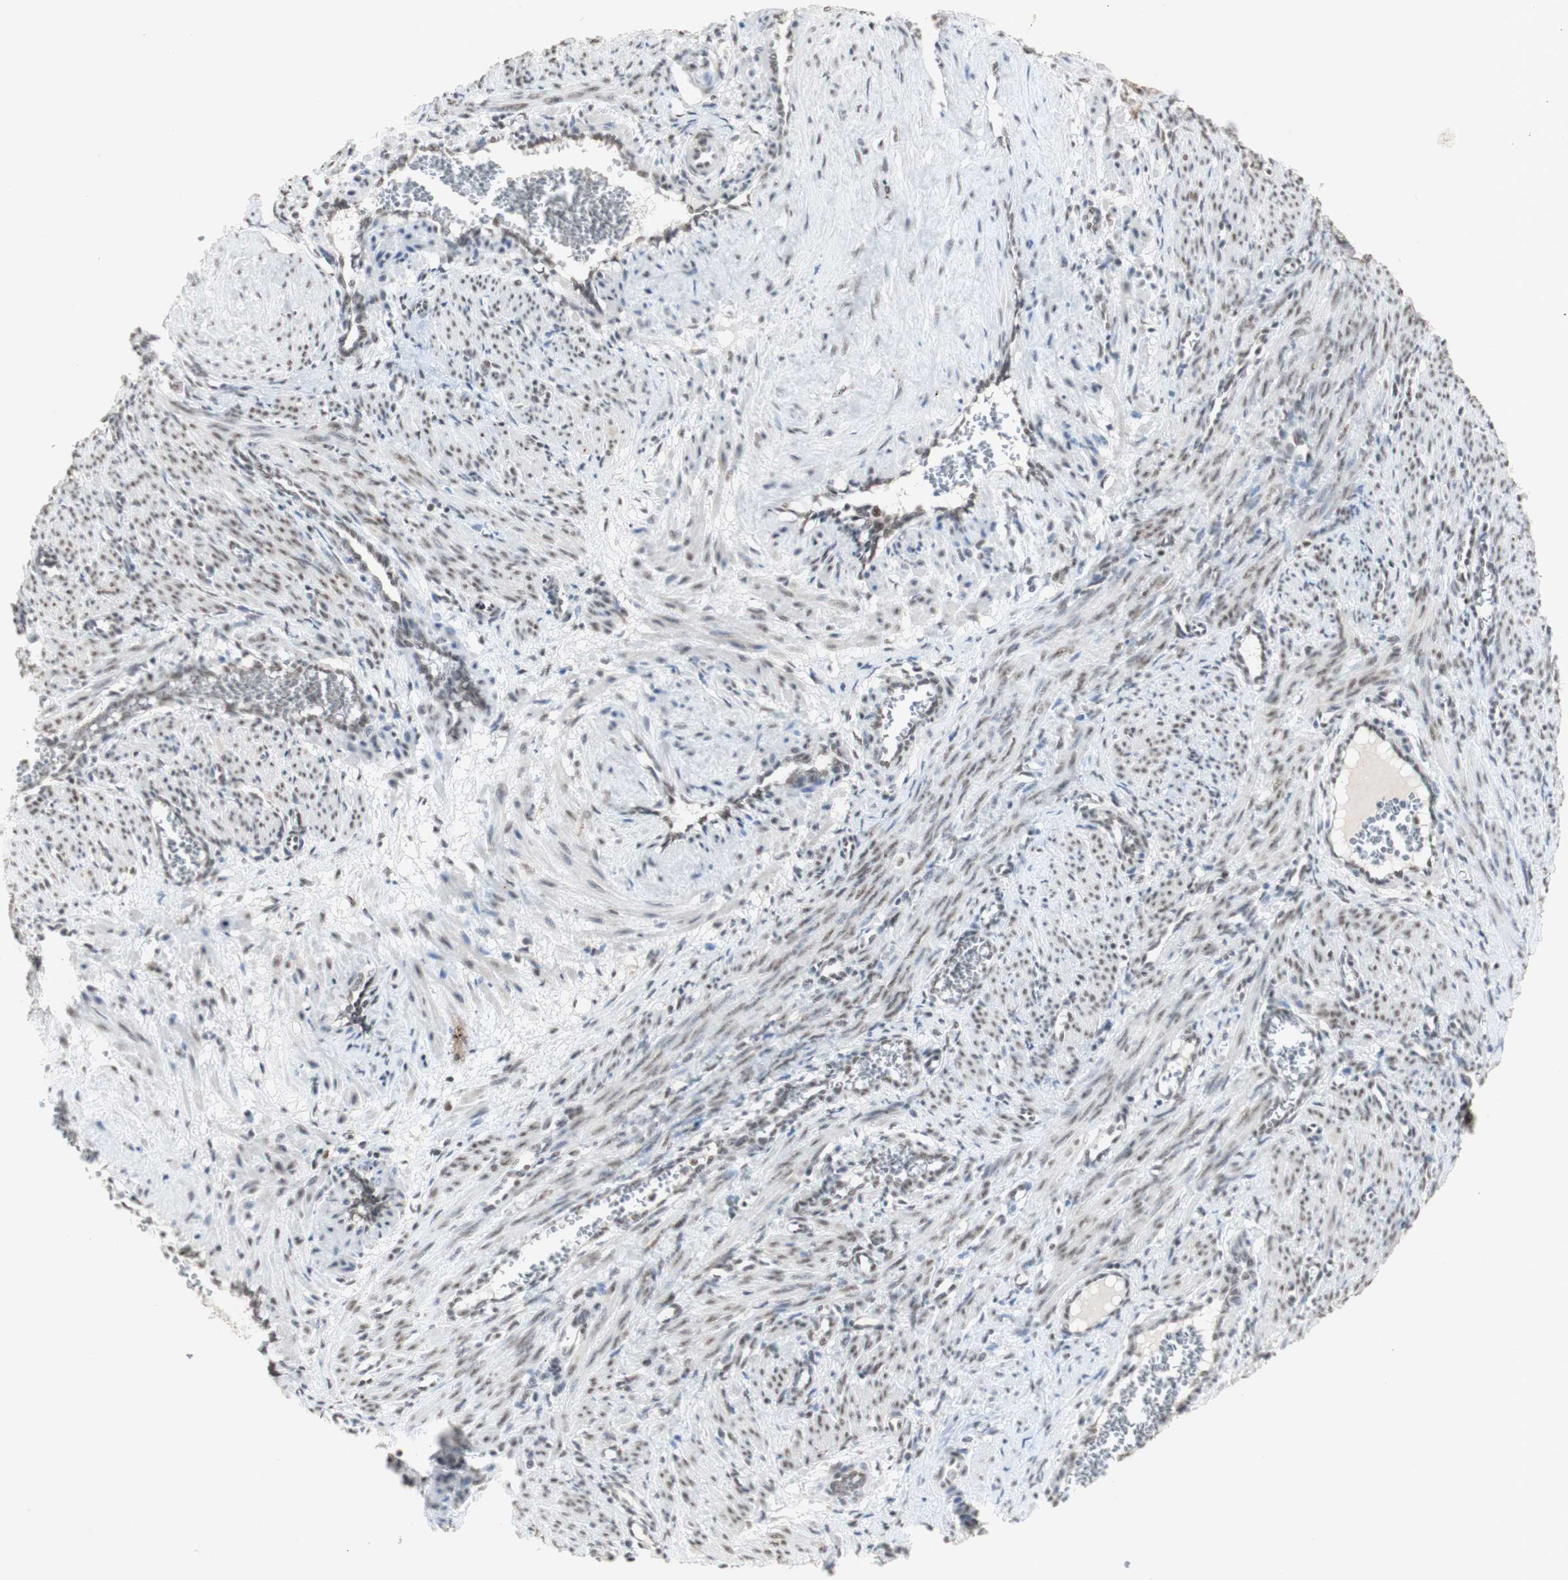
{"staining": {"intensity": "moderate", "quantity": "25%-75%", "location": "nuclear"}, "tissue": "smooth muscle", "cell_type": "Smooth muscle cells", "image_type": "normal", "snomed": [{"axis": "morphology", "description": "Normal tissue, NOS"}, {"axis": "topography", "description": "Endometrium"}], "caption": "Smooth muscle stained with DAB (3,3'-diaminobenzidine) immunohistochemistry demonstrates medium levels of moderate nuclear staining in approximately 25%-75% of smooth muscle cells. (Brightfield microscopy of DAB IHC at high magnification).", "gene": "SNRPB", "patient": {"sex": "female", "age": 33}}